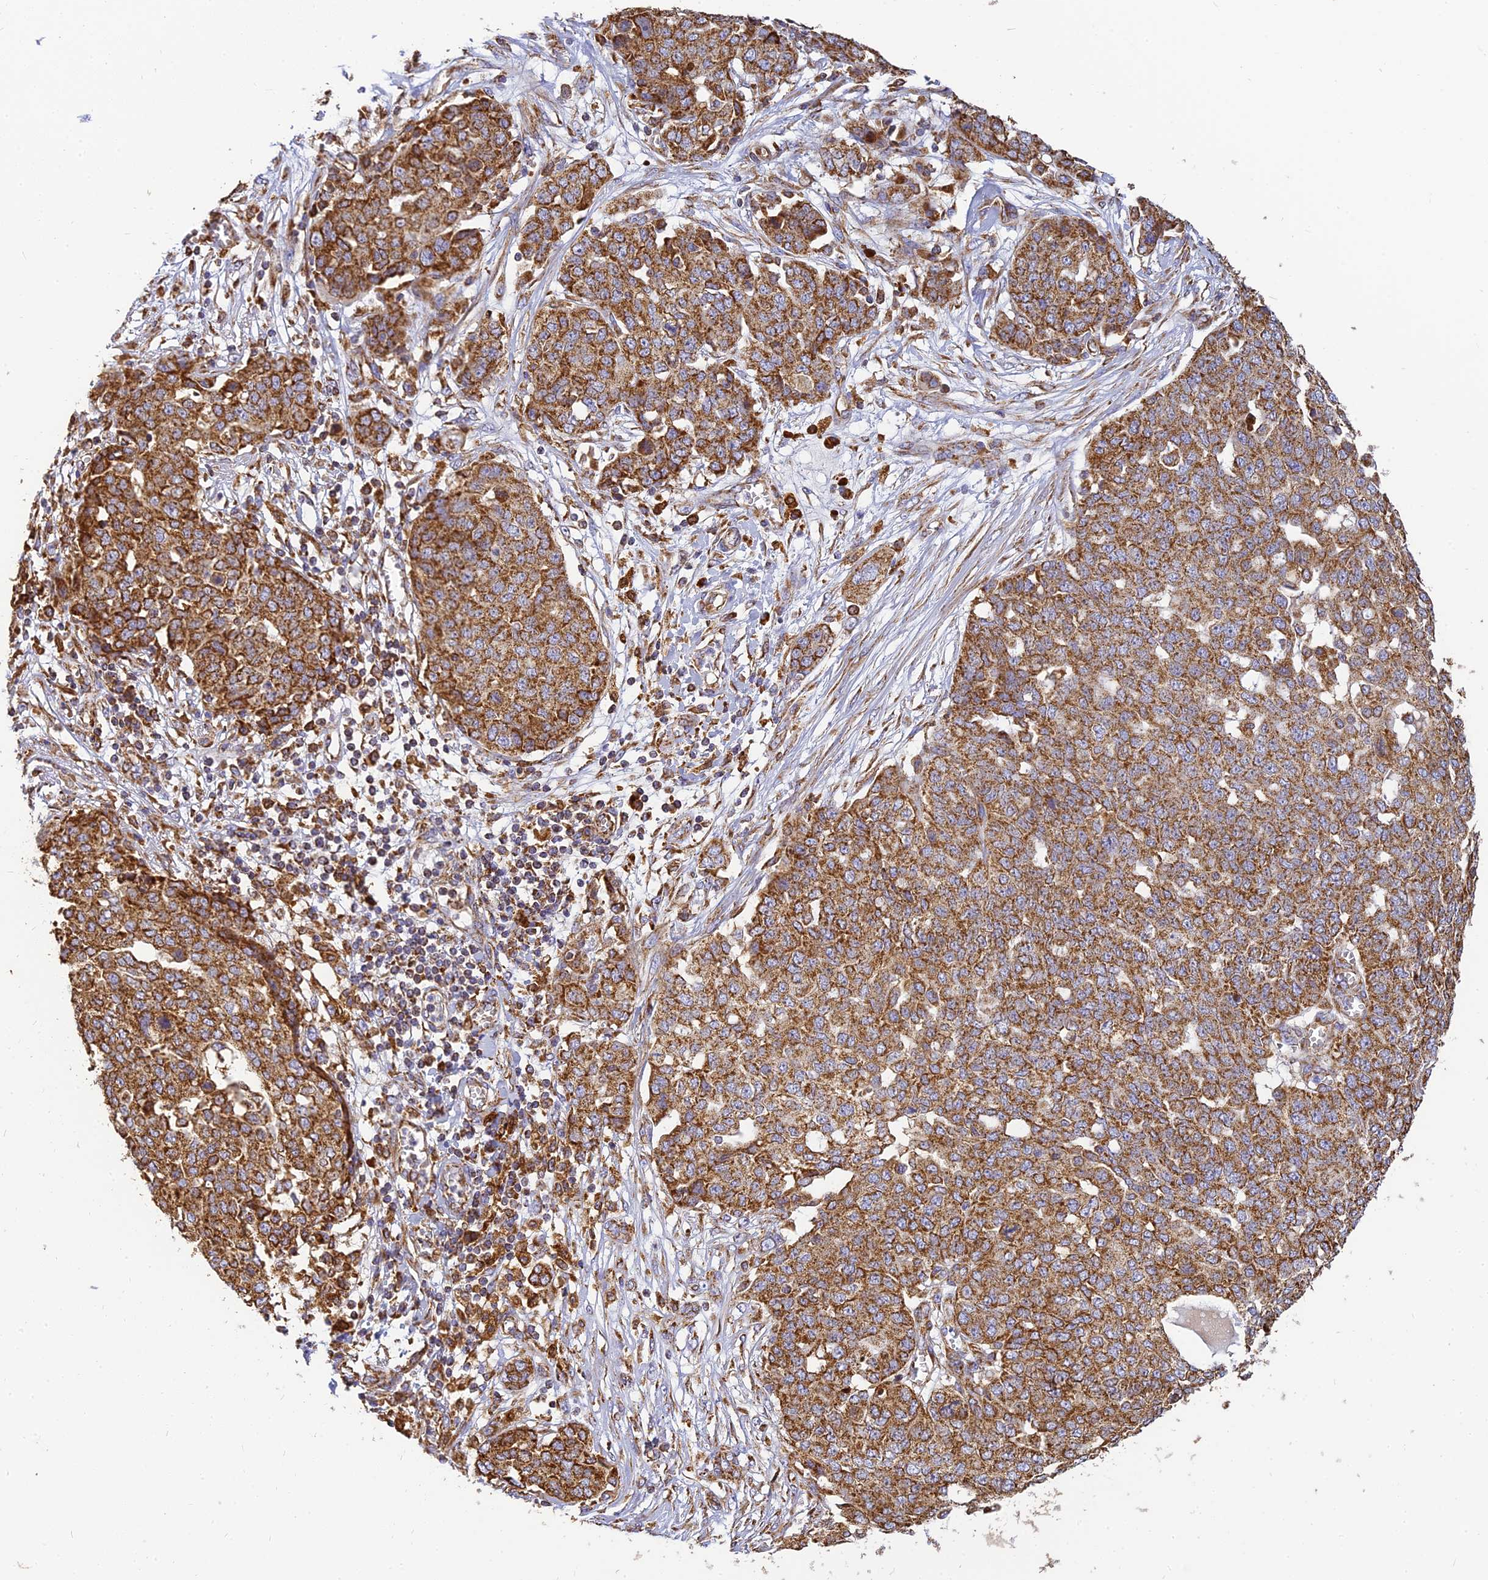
{"staining": {"intensity": "strong", "quantity": ">75%", "location": "cytoplasmic/membranous"}, "tissue": "ovarian cancer", "cell_type": "Tumor cells", "image_type": "cancer", "snomed": [{"axis": "morphology", "description": "Cystadenocarcinoma, serous, NOS"}, {"axis": "topography", "description": "Soft tissue"}, {"axis": "topography", "description": "Ovary"}], "caption": "Ovarian serous cystadenocarcinoma stained for a protein (brown) exhibits strong cytoplasmic/membranous positive staining in about >75% of tumor cells.", "gene": "THUMPD2", "patient": {"sex": "female", "age": 57}}